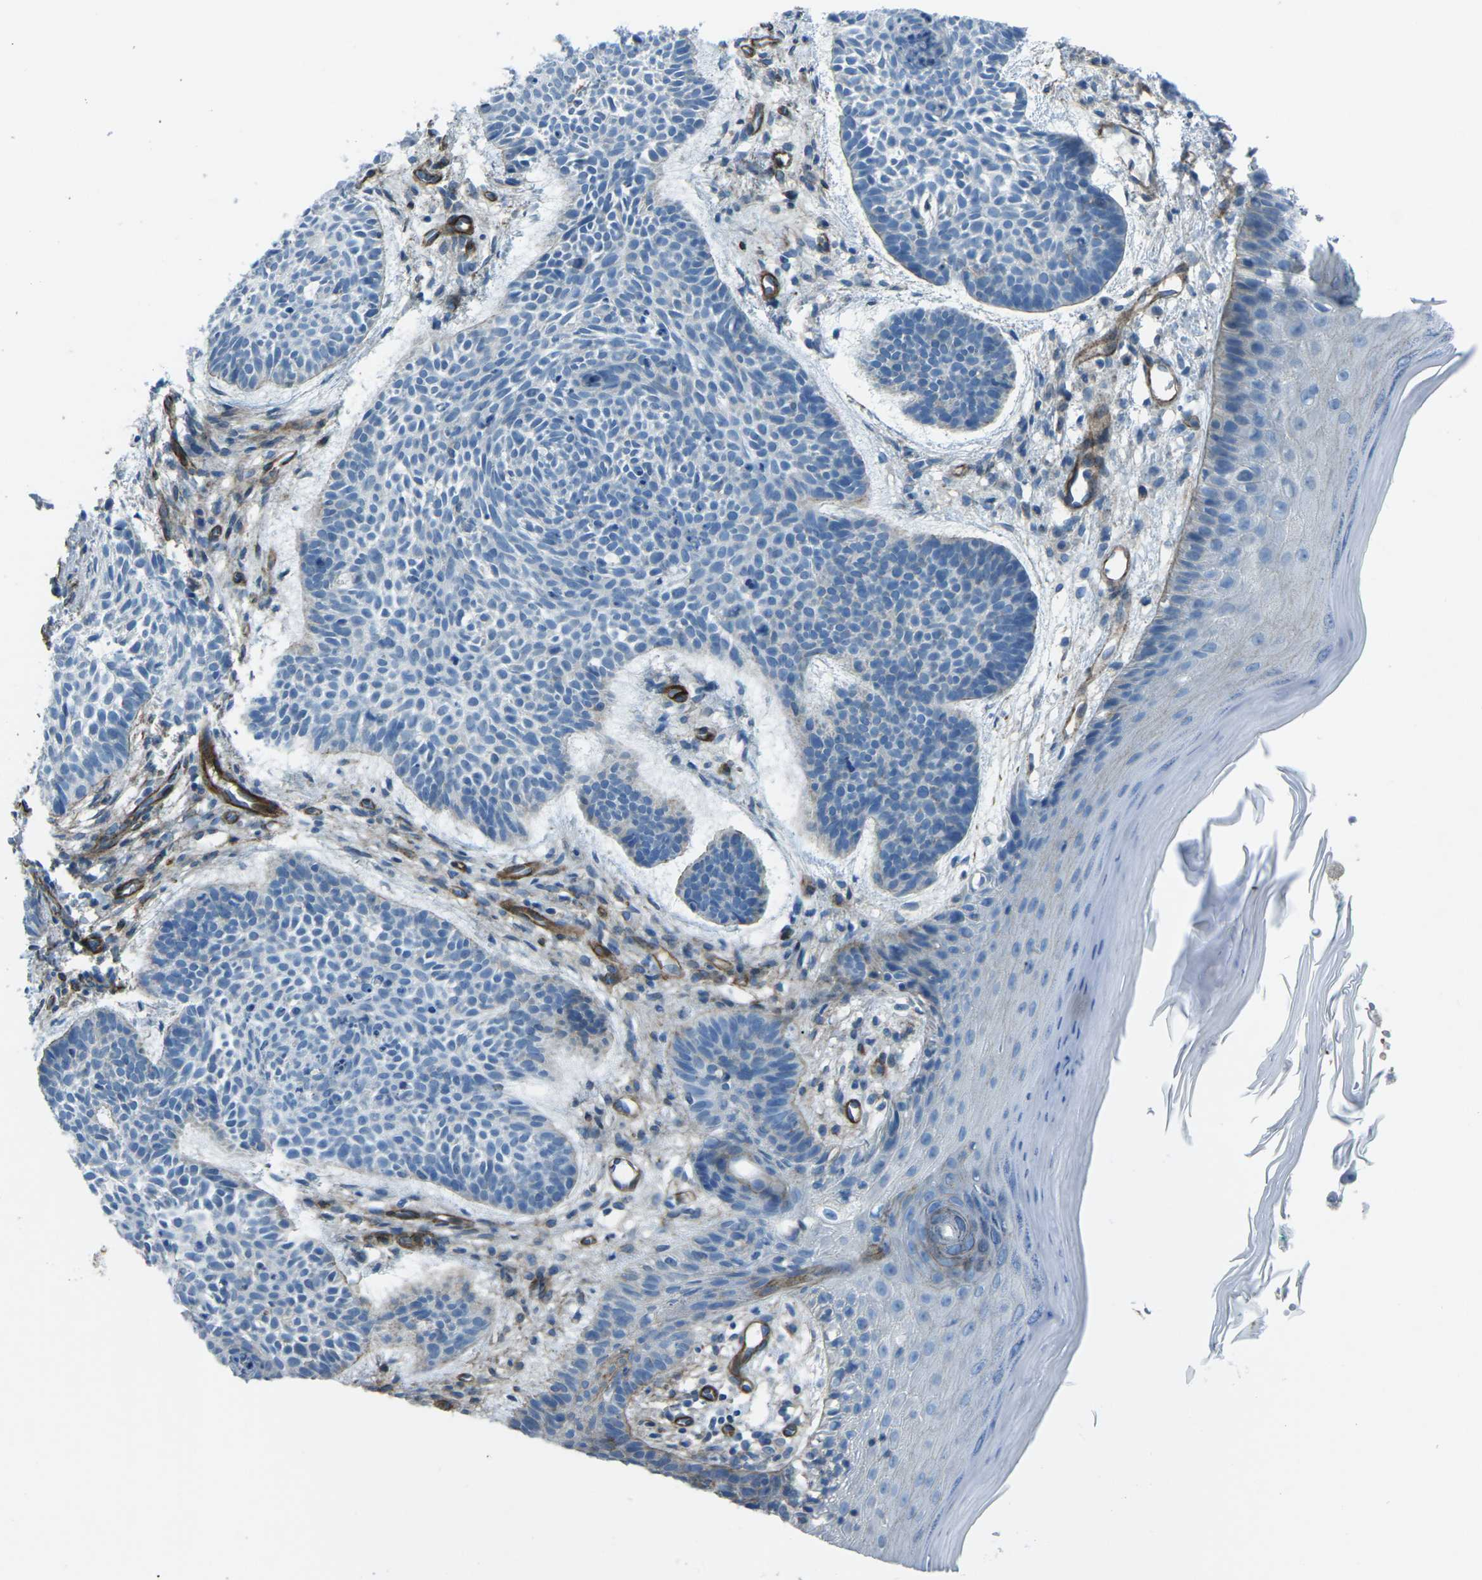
{"staining": {"intensity": "negative", "quantity": "none", "location": "none"}, "tissue": "skin cancer", "cell_type": "Tumor cells", "image_type": "cancer", "snomed": [{"axis": "morphology", "description": "Basal cell carcinoma"}, {"axis": "topography", "description": "Skin"}], "caption": "There is no significant expression in tumor cells of skin cancer (basal cell carcinoma).", "gene": "UTRN", "patient": {"sex": "male", "age": 60}}